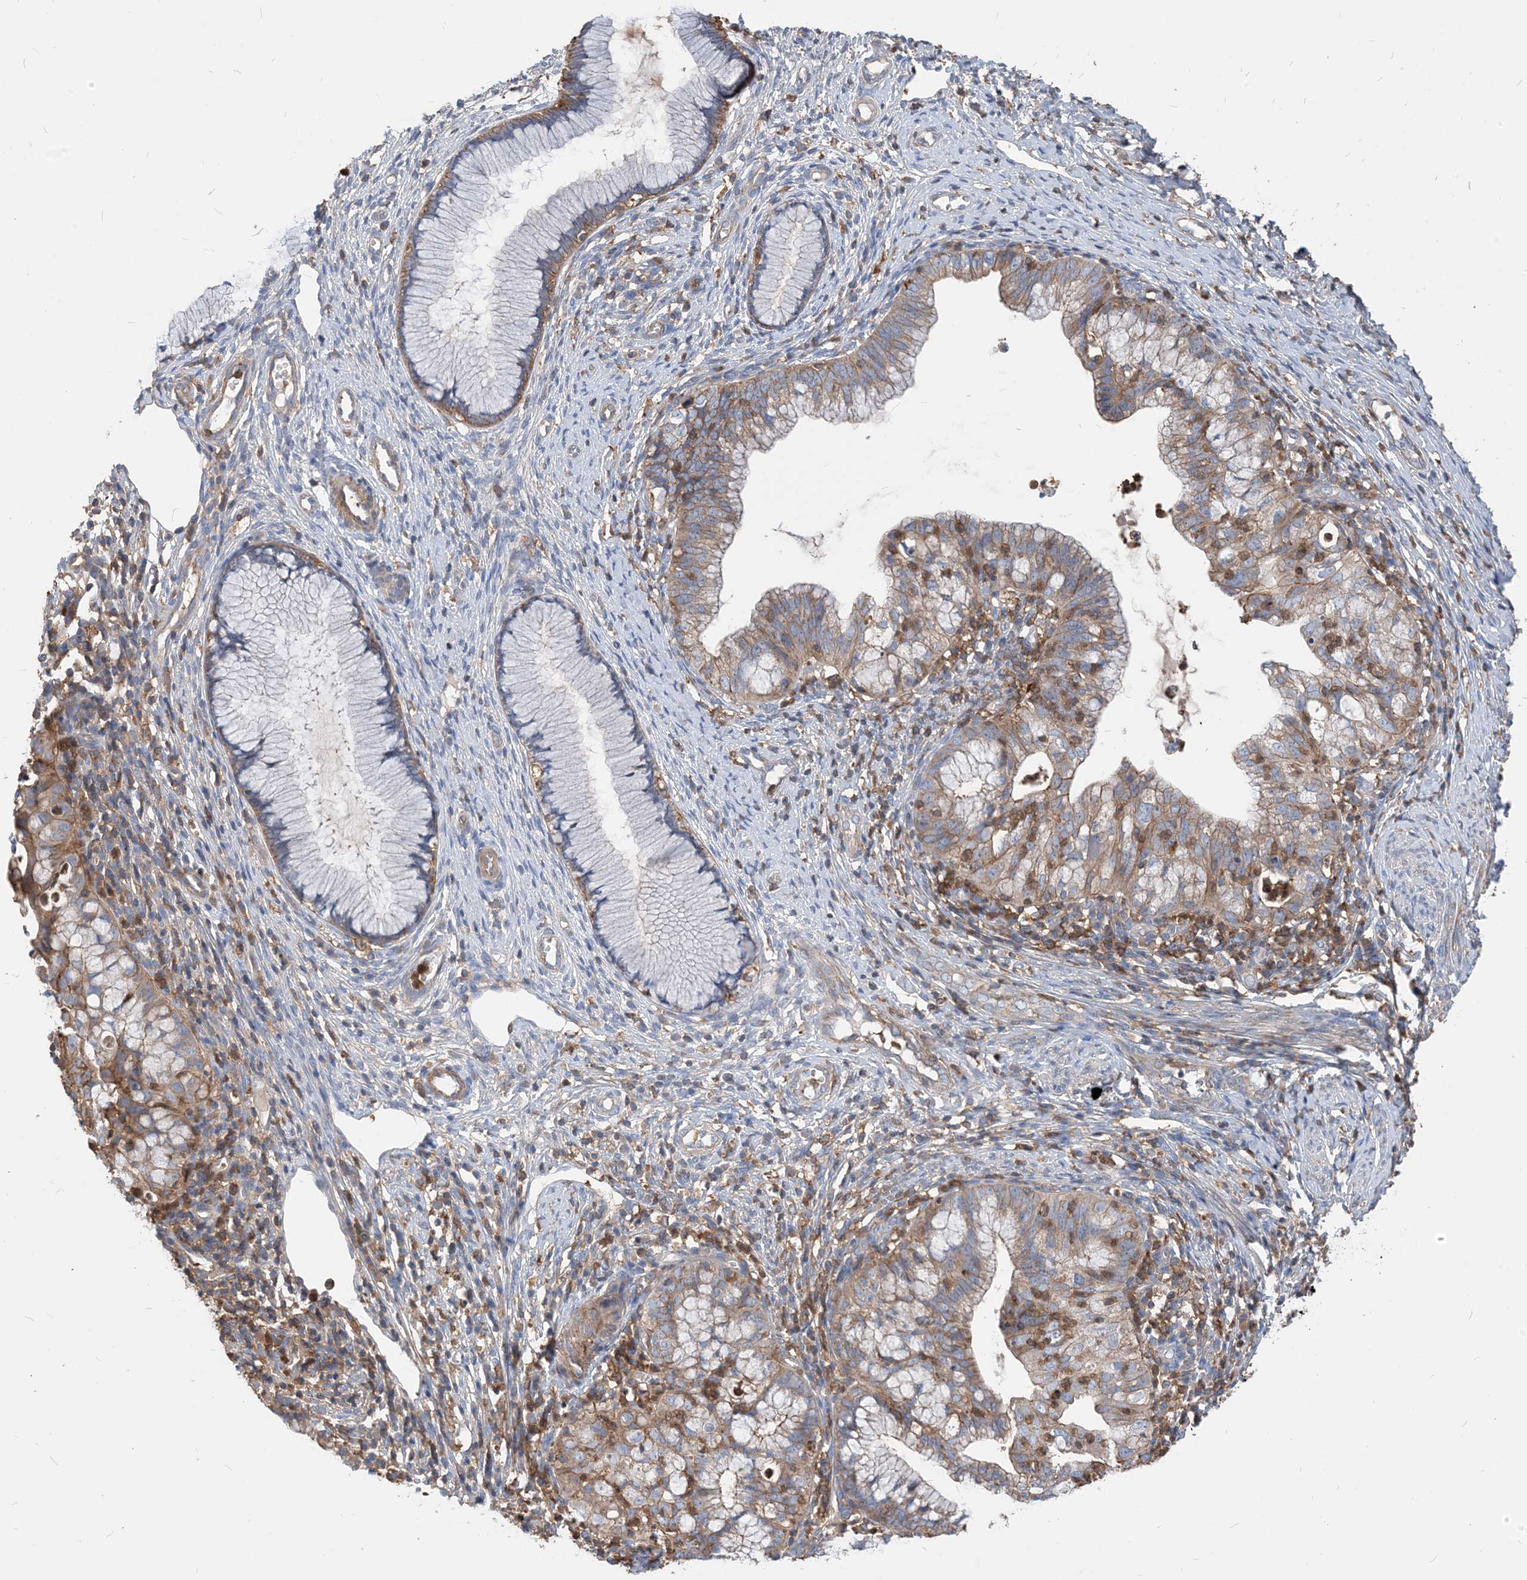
{"staining": {"intensity": "moderate", "quantity": "25%-75%", "location": "cytoplasmic/membranous"}, "tissue": "cervical cancer", "cell_type": "Tumor cells", "image_type": "cancer", "snomed": [{"axis": "morphology", "description": "Adenocarcinoma, NOS"}, {"axis": "topography", "description": "Cervix"}], "caption": "DAB immunohistochemical staining of cervical adenocarcinoma demonstrates moderate cytoplasmic/membranous protein expression in approximately 25%-75% of tumor cells.", "gene": "PARVG", "patient": {"sex": "female", "age": 36}}